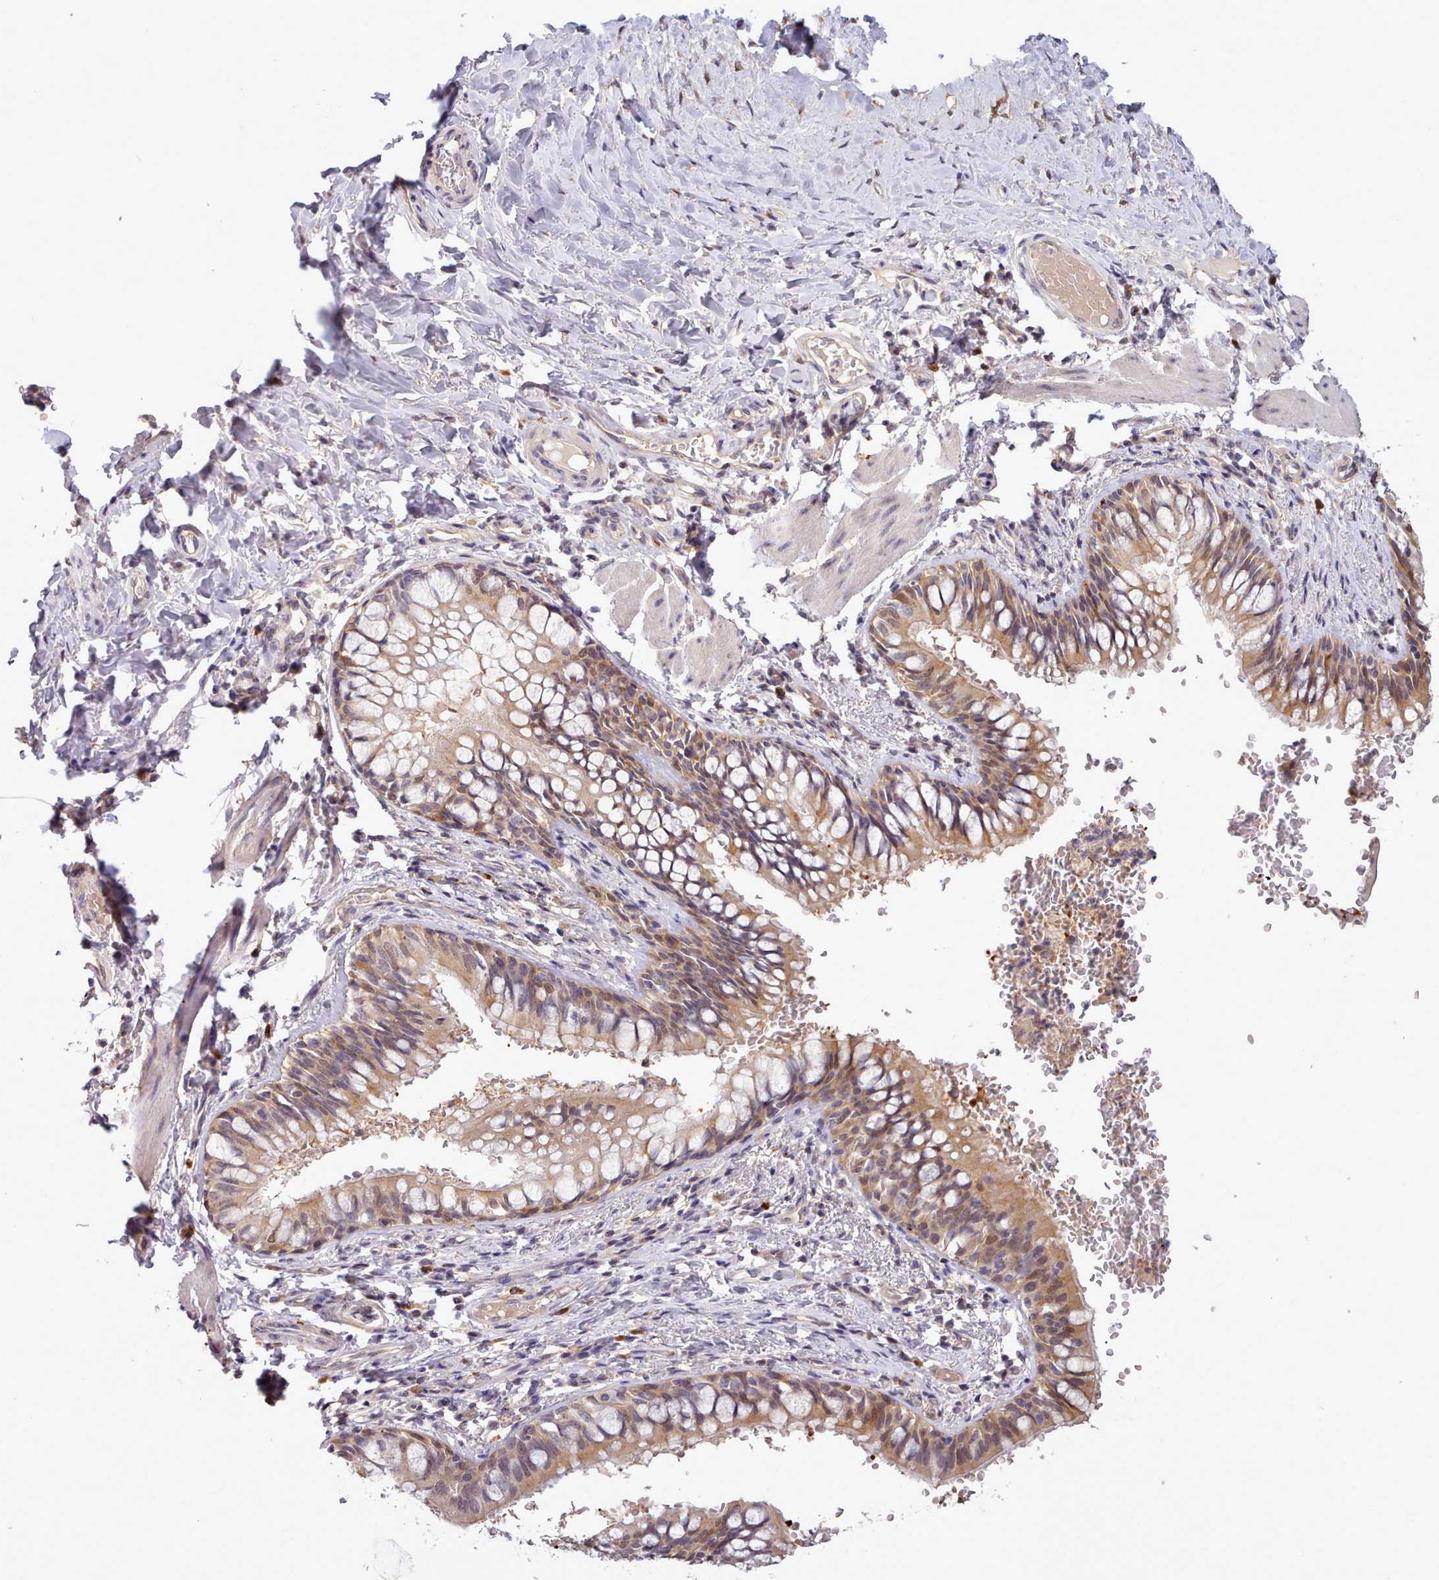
{"staining": {"intensity": "moderate", "quantity": ">75%", "location": "cytoplasmic/membranous"}, "tissue": "bronchus", "cell_type": "Respiratory epithelial cells", "image_type": "normal", "snomed": [{"axis": "morphology", "description": "Normal tissue, NOS"}, {"axis": "topography", "description": "Cartilage tissue"}, {"axis": "topography", "description": "Bronchus"}], "caption": "A medium amount of moderate cytoplasmic/membranous positivity is identified in about >75% of respiratory epithelial cells in normal bronchus. The staining is performed using DAB brown chromogen to label protein expression. The nuclei are counter-stained blue using hematoxylin.", "gene": "ARL17A", "patient": {"sex": "female", "age": 36}}